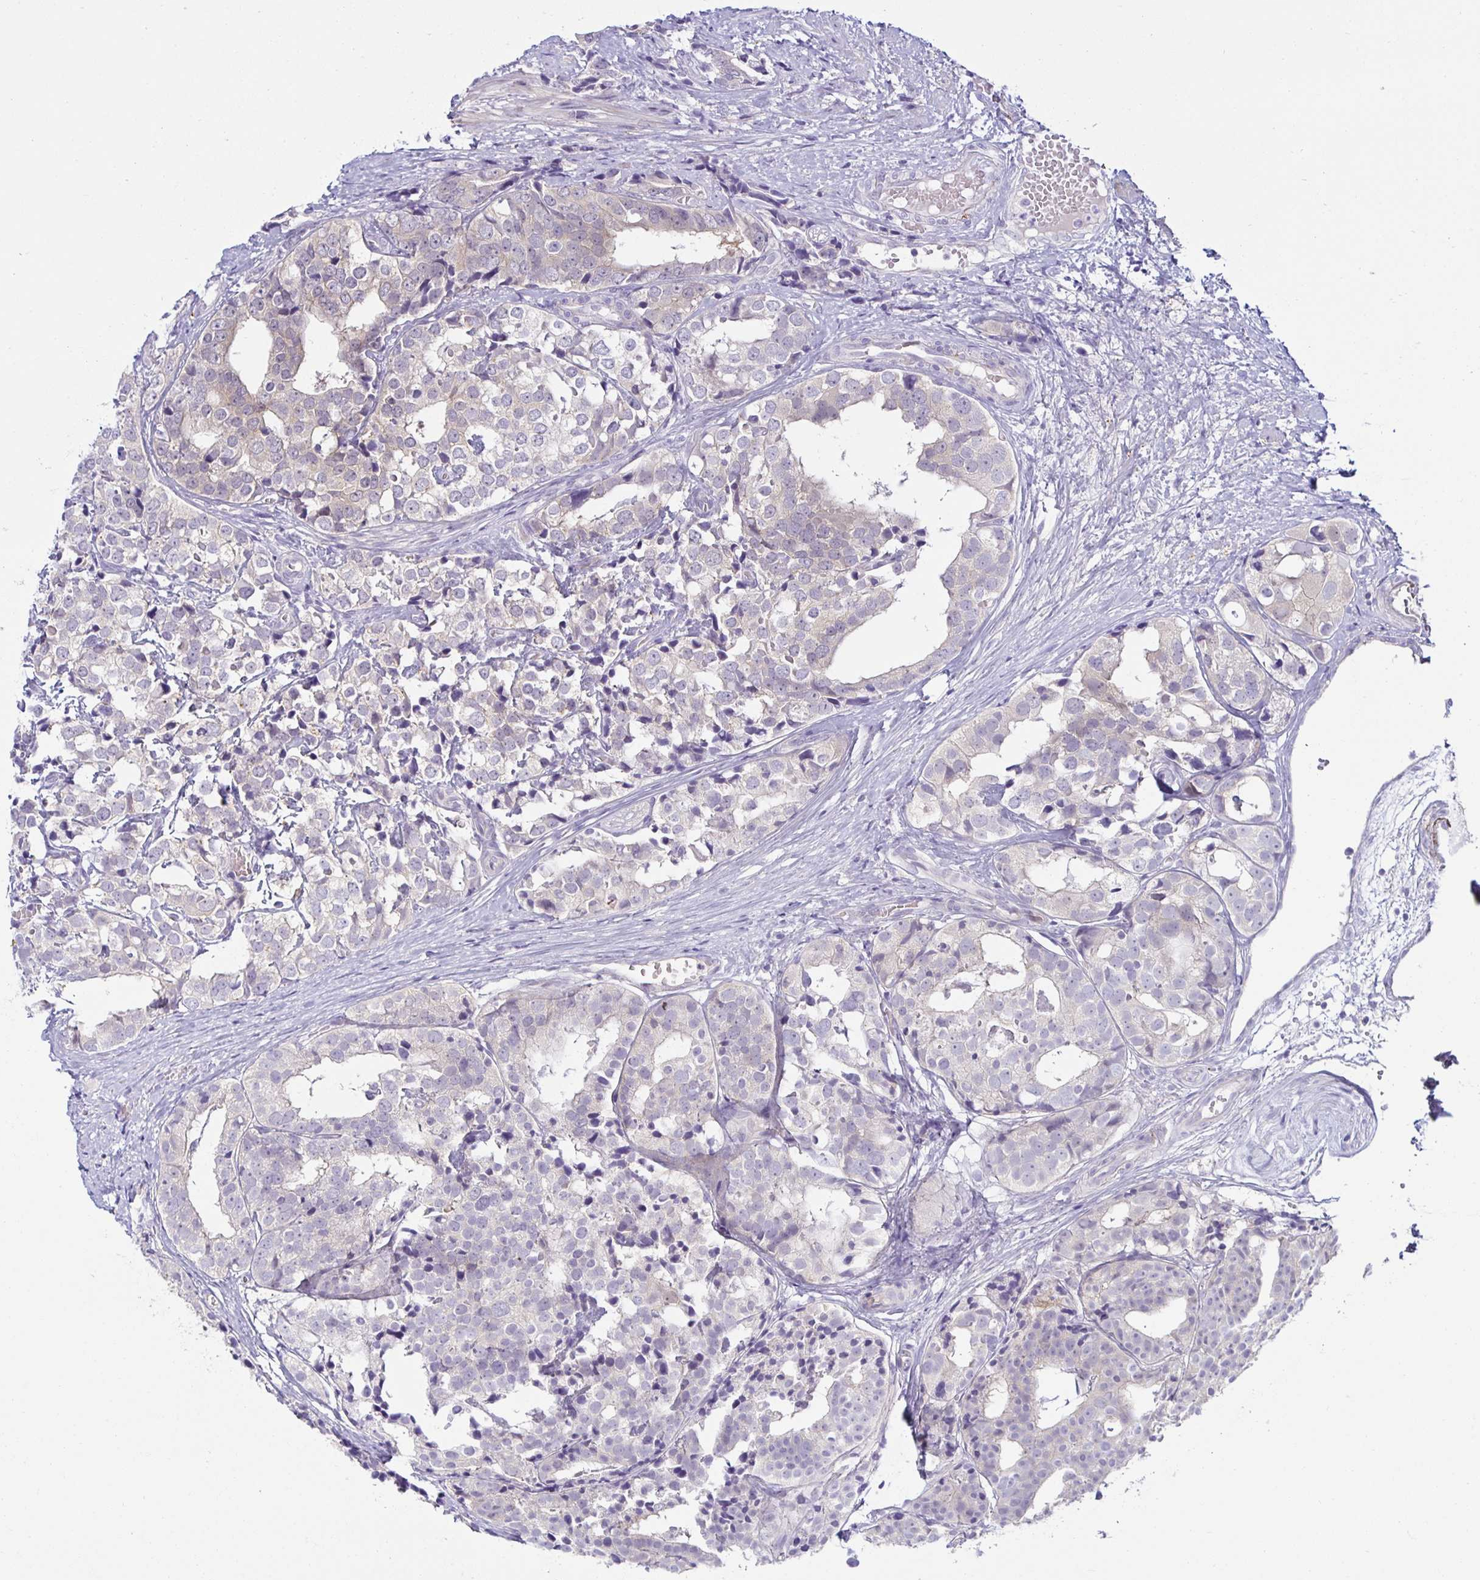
{"staining": {"intensity": "moderate", "quantity": "<25%", "location": "cytoplasmic/membranous"}, "tissue": "prostate cancer", "cell_type": "Tumor cells", "image_type": "cancer", "snomed": [{"axis": "morphology", "description": "Adenocarcinoma, High grade"}, {"axis": "topography", "description": "Prostate"}], "caption": "Prostate cancer (adenocarcinoma (high-grade)) tissue exhibits moderate cytoplasmic/membranous staining in approximately <25% of tumor cells", "gene": "MON2", "patient": {"sex": "male", "age": 71}}